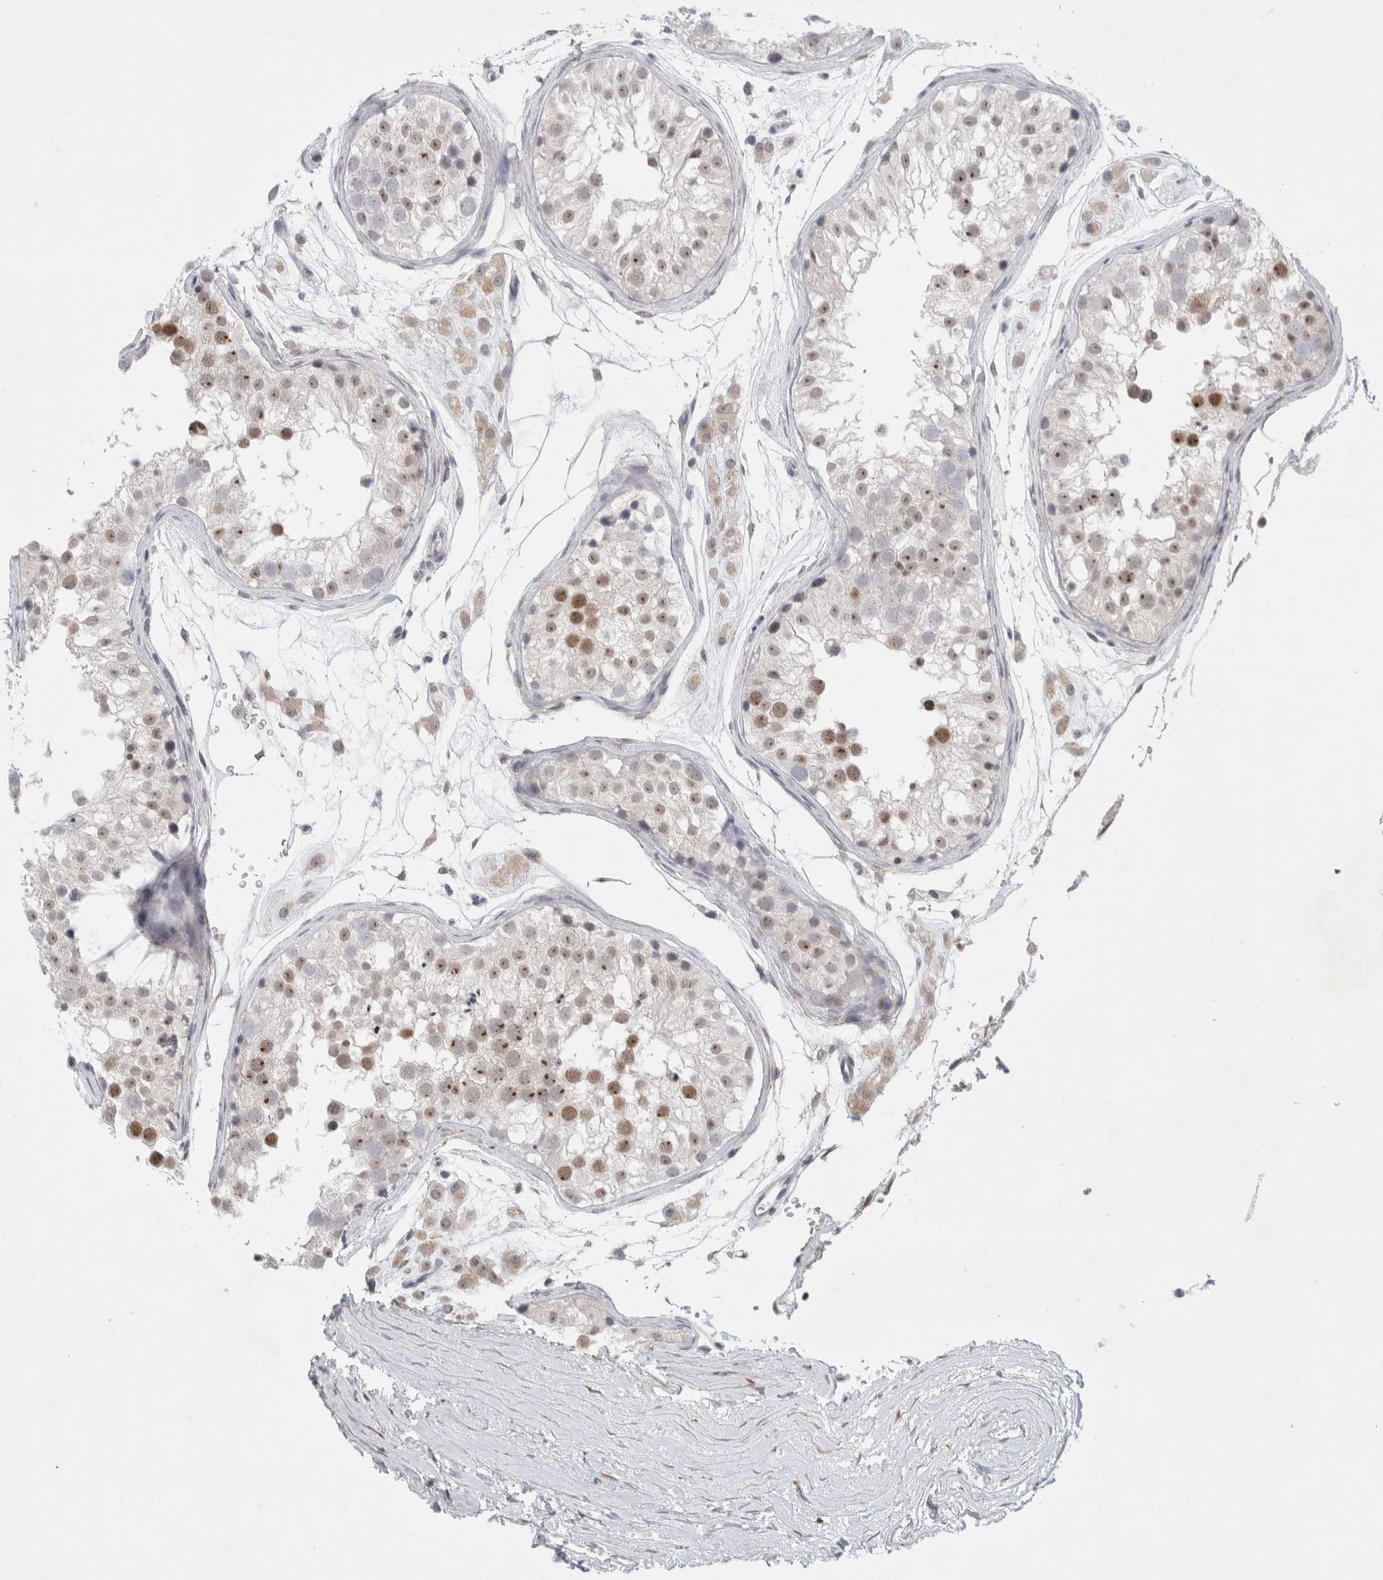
{"staining": {"intensity": "moderate", "quantity": ">75%", "location": "nuclear"}, "tissue": "testis", "cell_type": "Cells in seminiferous ducts", "image_type": "normal", "snomed": [{"axis": "morphology", "description": "Normal tissue, NOS"}, {"axis": "morphology", "description": "Adenocarcinoma, metastatic, NOS"}, {"axis": "topography", "description": "Testis"}], "caption": "Benign testis displays moderate nuclear staining in approximately >75% of cells in seminiferous ducts.", "gene": "TRMT1L", "patient": {"sex": "male", "age": 26}}